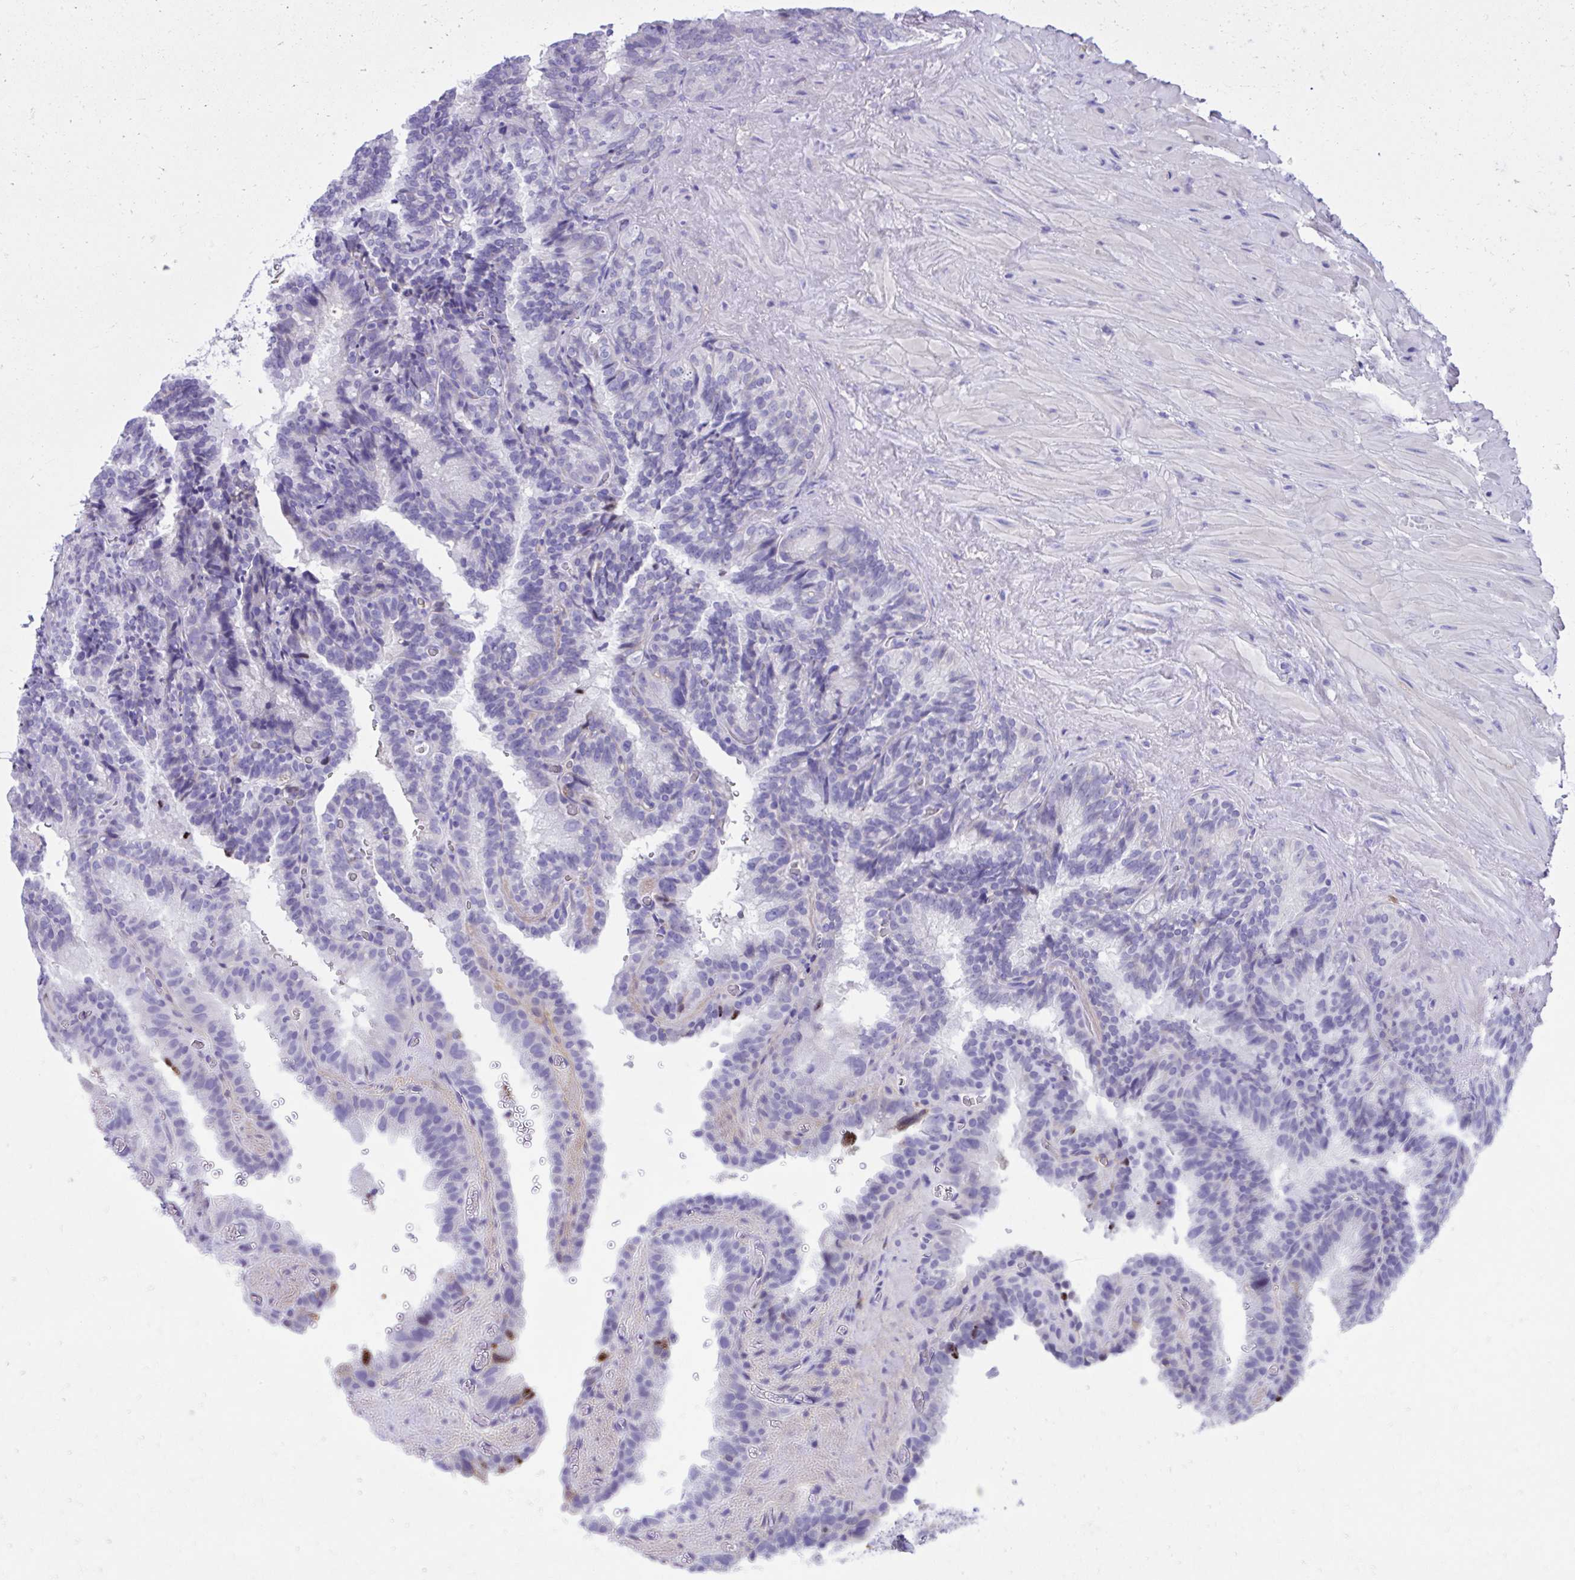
{"staining": {"intensity": "negative", "quantity": "none", "location": "none"}, "tissue": "seminal vesicle", "cell_type": "Glandular cells", "image_type": "normal", "snomed": [{"axis": "morphology", "description": "Normal tissue, NOS"}, {"axis": "topography", "description": "Seminal veicle"}], "caption": "Histopathology image shows no significant protein positivity in glandular cells of normal seminal vesicle. (Brightfield microscopy of DAB (3,3'-diaminobenzidine) immunohistochemistry (IHC) at high magnification).", "gene": "HRG", "patient": {"sex": "male", "age": 60}}